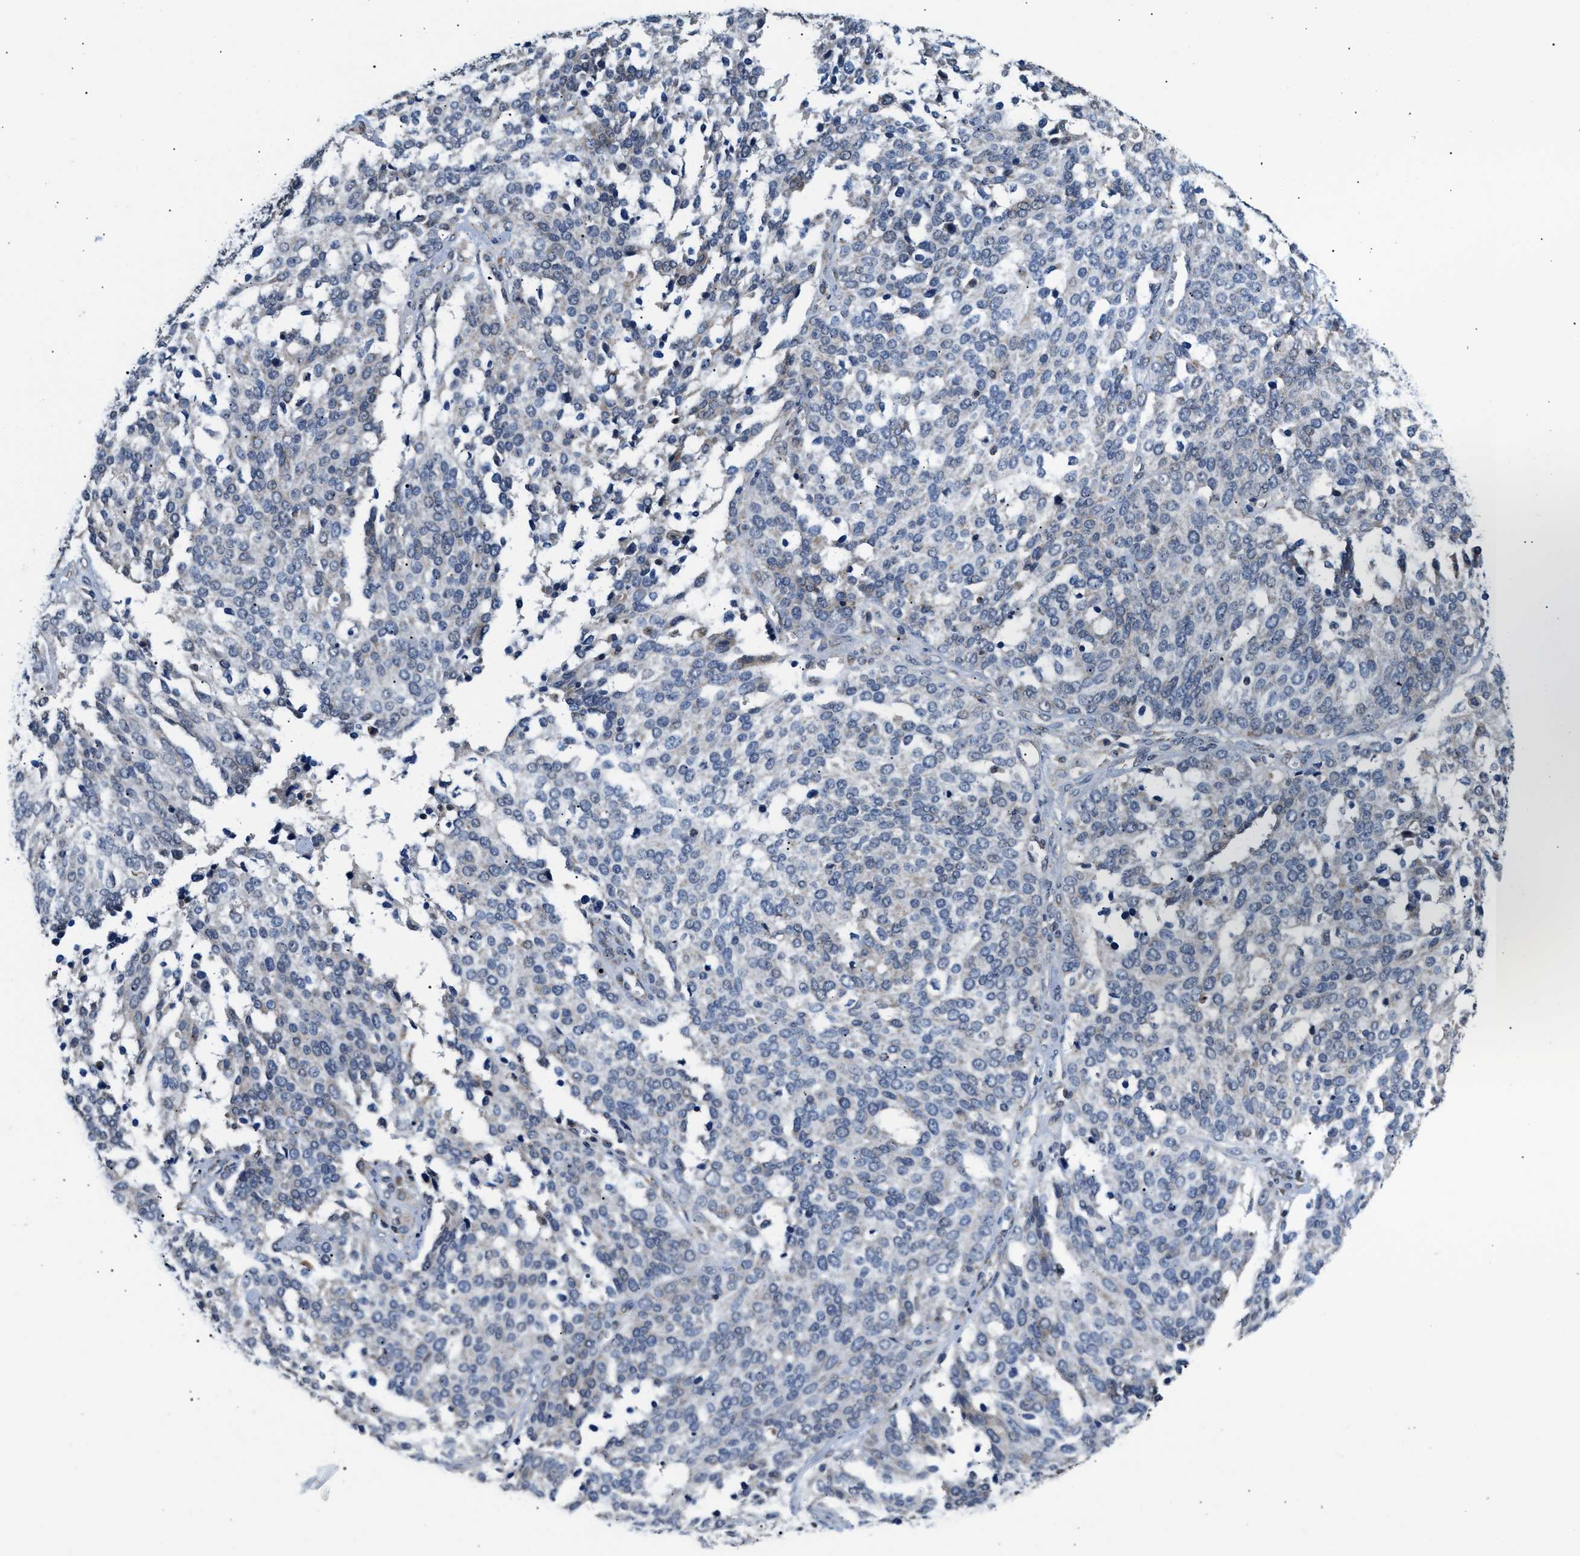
{"staining": {"intensity": "negative", "quantity": "none", "location": "none"}, "tissue": "ovarian cancer", "cell_type": "Tumor cells", "image_type": "cancer", "snomed": [{"axis": "morphology", "description": "Cystadenocarcinoma, serous, NOS"}, {"axis": "topography", "description": "Ovary"}], "caption": "Human ovarian cancer (serous cystadenocarcinoma) stained for a protein using IHC shows no positivity in tumor cells.", "gene": "KCNMB2", "patient": {"sex": "female", "age": 44}}